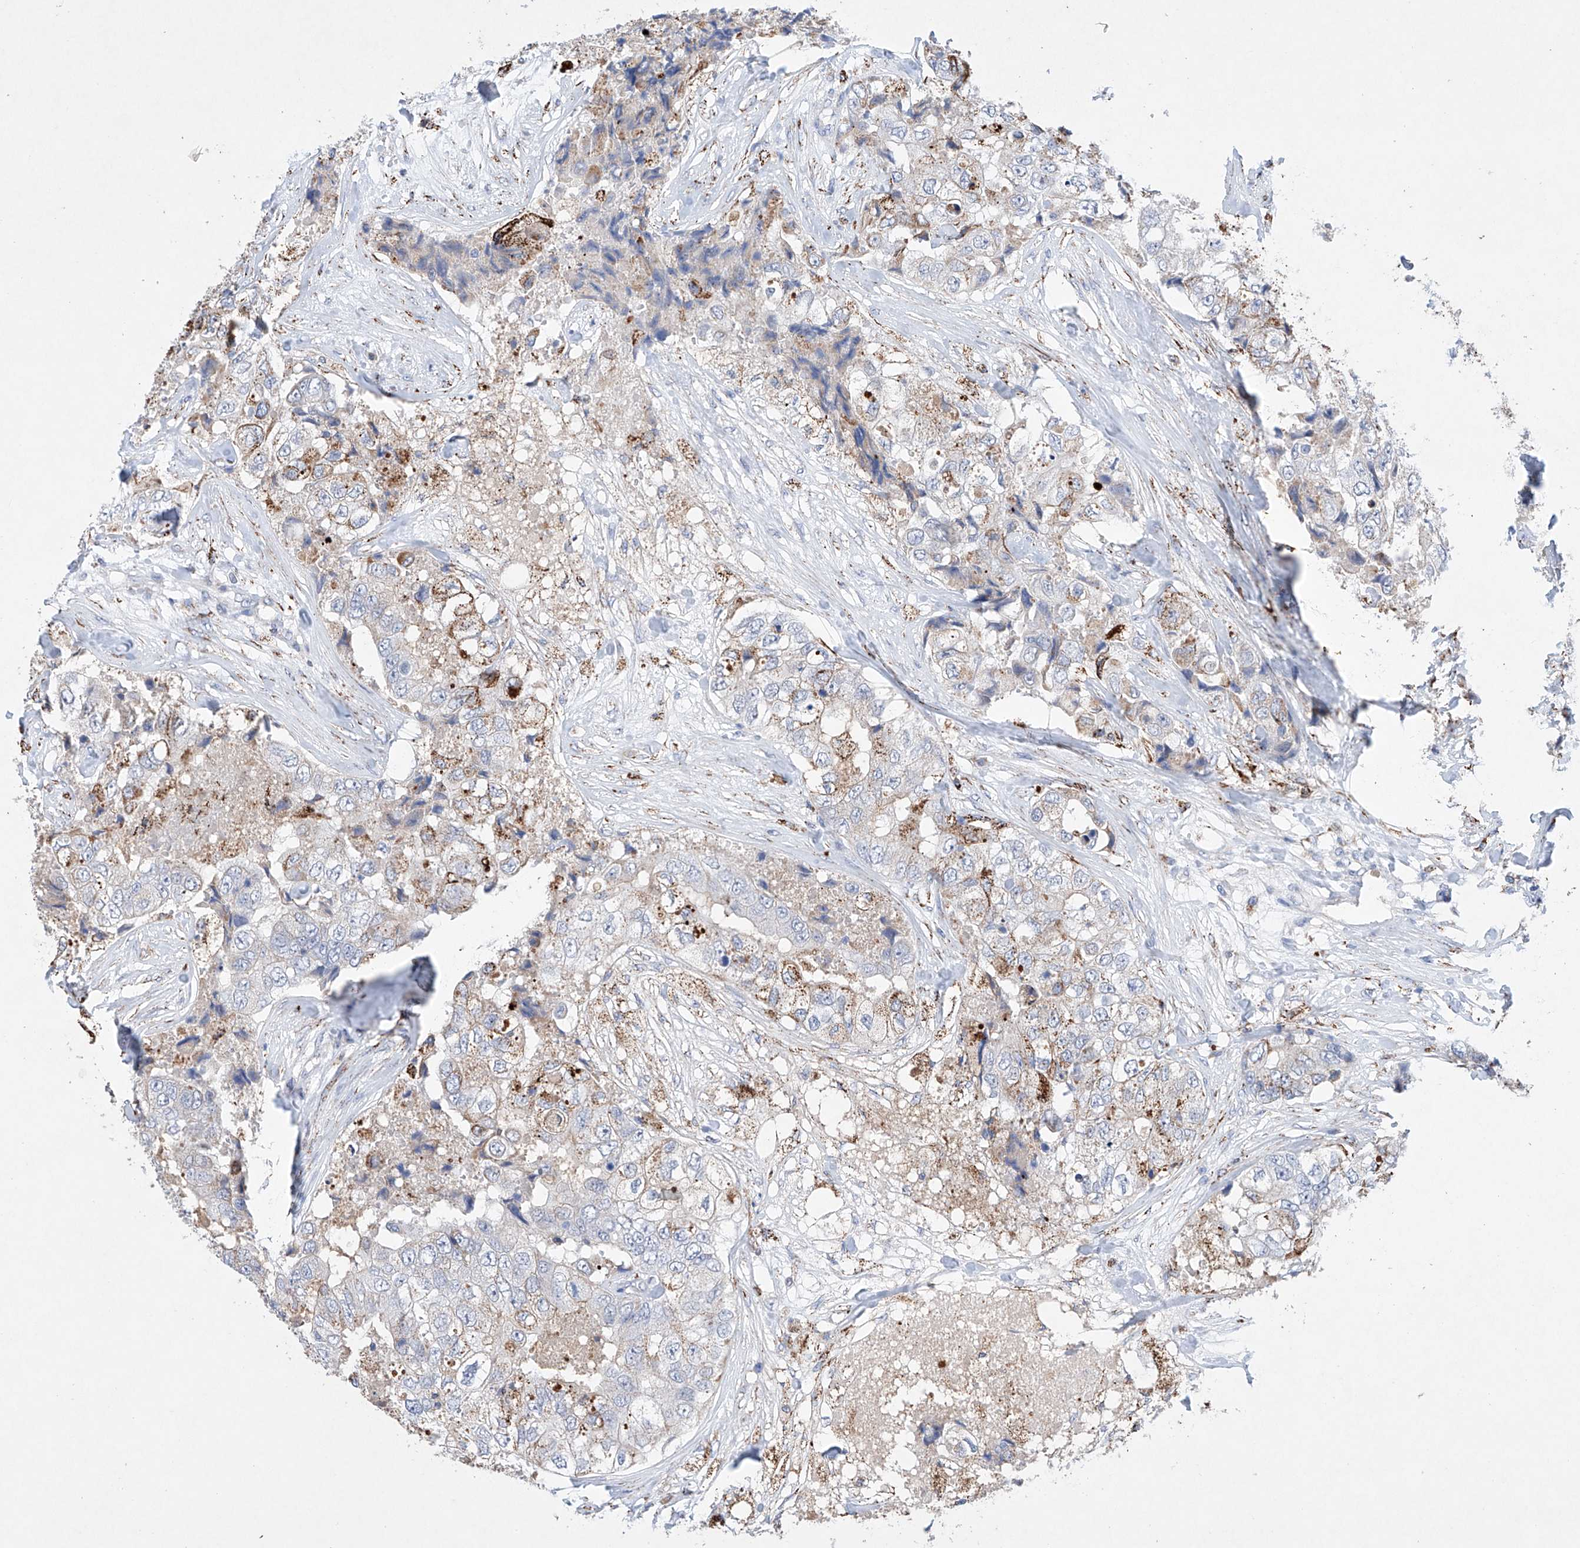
{"staining": {"intensity": "moderate", "quantity": "<25%", "location": "cytoplasmic/membranous"}, "tissue": "breast cancer", "cell_type": "Tumor cells", "image_type": "cancer", "snomed": [{"axis": "morphology", "description": "Duct carcinoma"}, {"axis": "topography", "description": "Breast"}], "caption": "Immunohistochemical staining of human invasive ductal carcinoma (breast) reveals low levels of moderate cytoplasmic/membranous protein staining in about <25% of tumor cells.", "gene": "NRROS", "patient": {"sex": "female", "age": 62}}